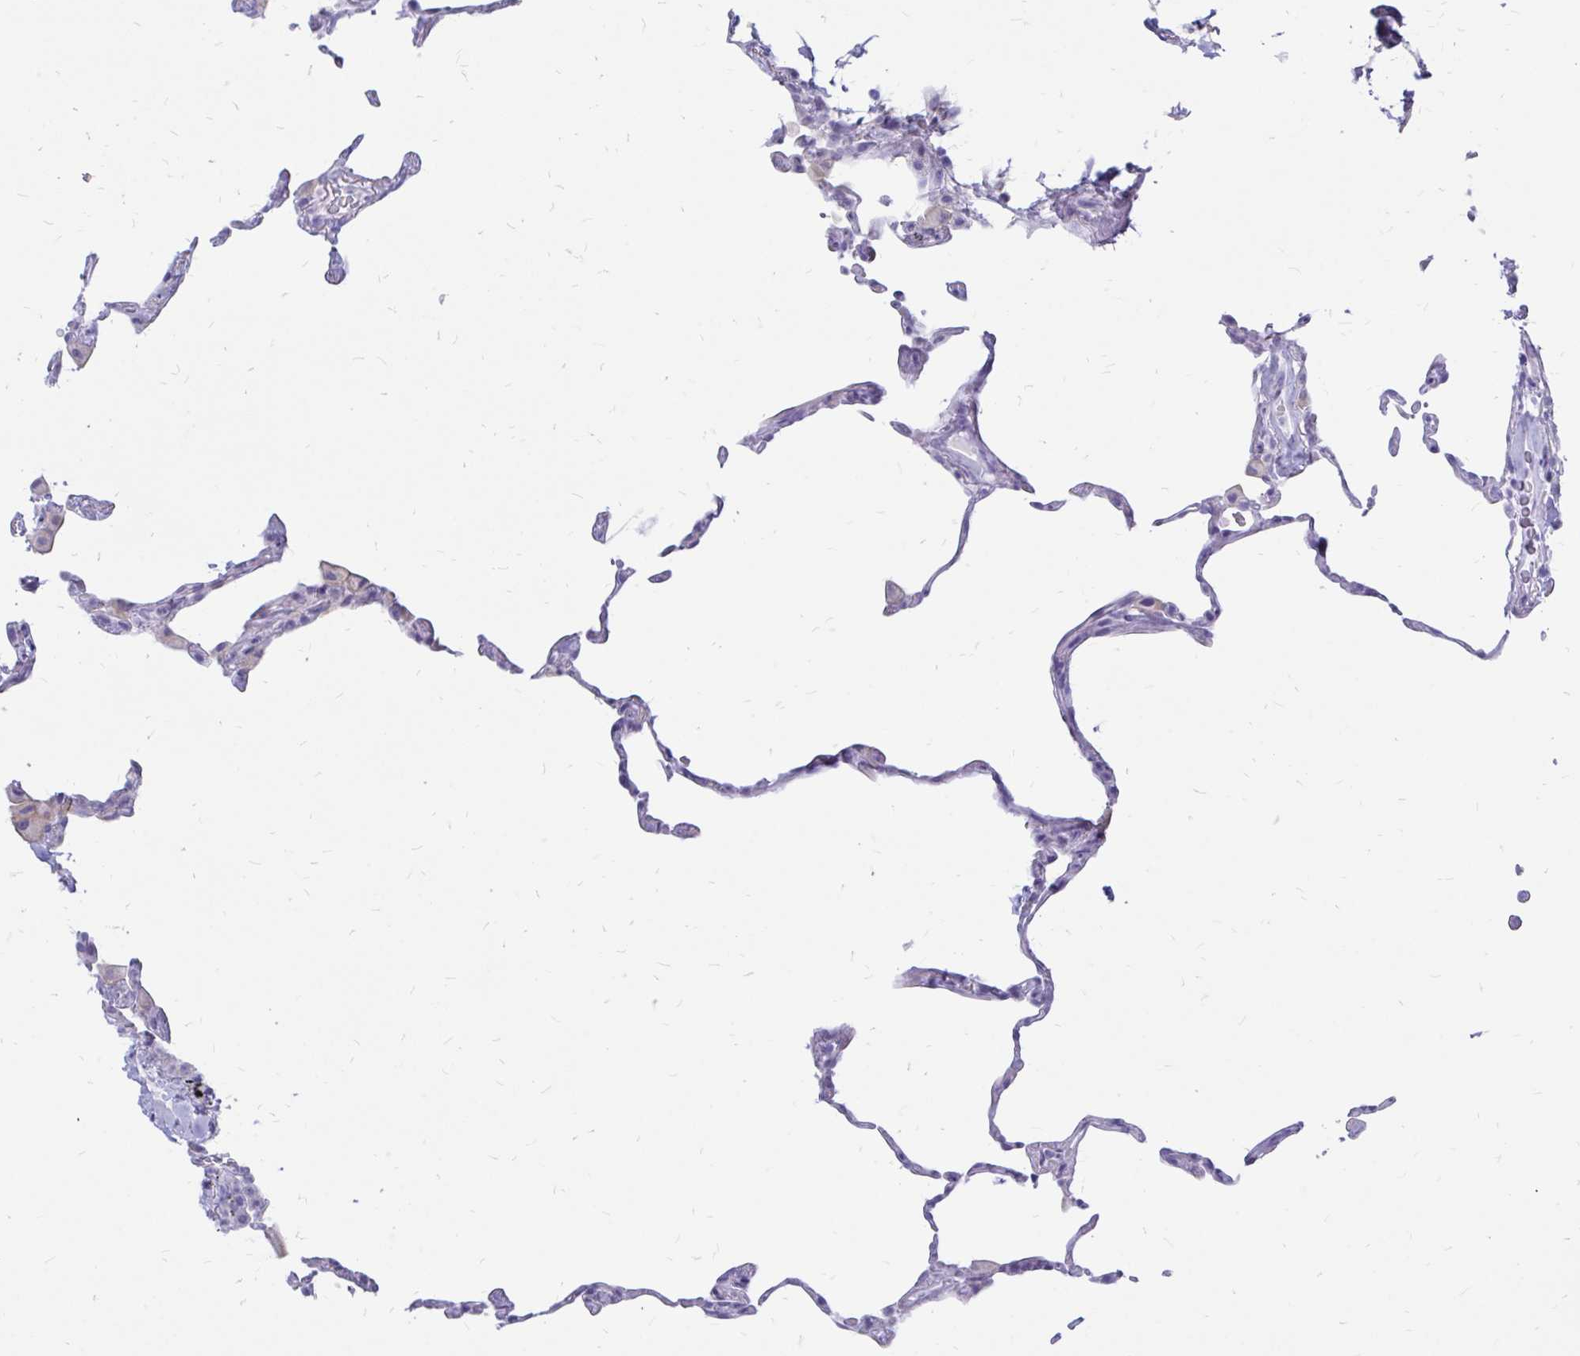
{"staining": {"intensity": "negative", "quantity": "none", "location": "none"}, "tissue": "lung", "cell_type": "Alveolar cells", "image_type": "normal", "snomed": [{"axis": "morphology", "description": "Normal tissue, NOS"}, {"axis": "topography", "description": "Lung"}], "caption": "DAB (3,3'-diaminobenzidine) immunohistochemical staining of normal lung demonstrates no significant staining in alveolar cells. (Stains: DAB (3,3'-diaminobenzidine) immunohistochemistry with hematoxylin counter stain, Microscopy: brightfield microscopy at high magnification).", "gene": "IGSF5", "patient": {"sex": "female", "age": 57}}